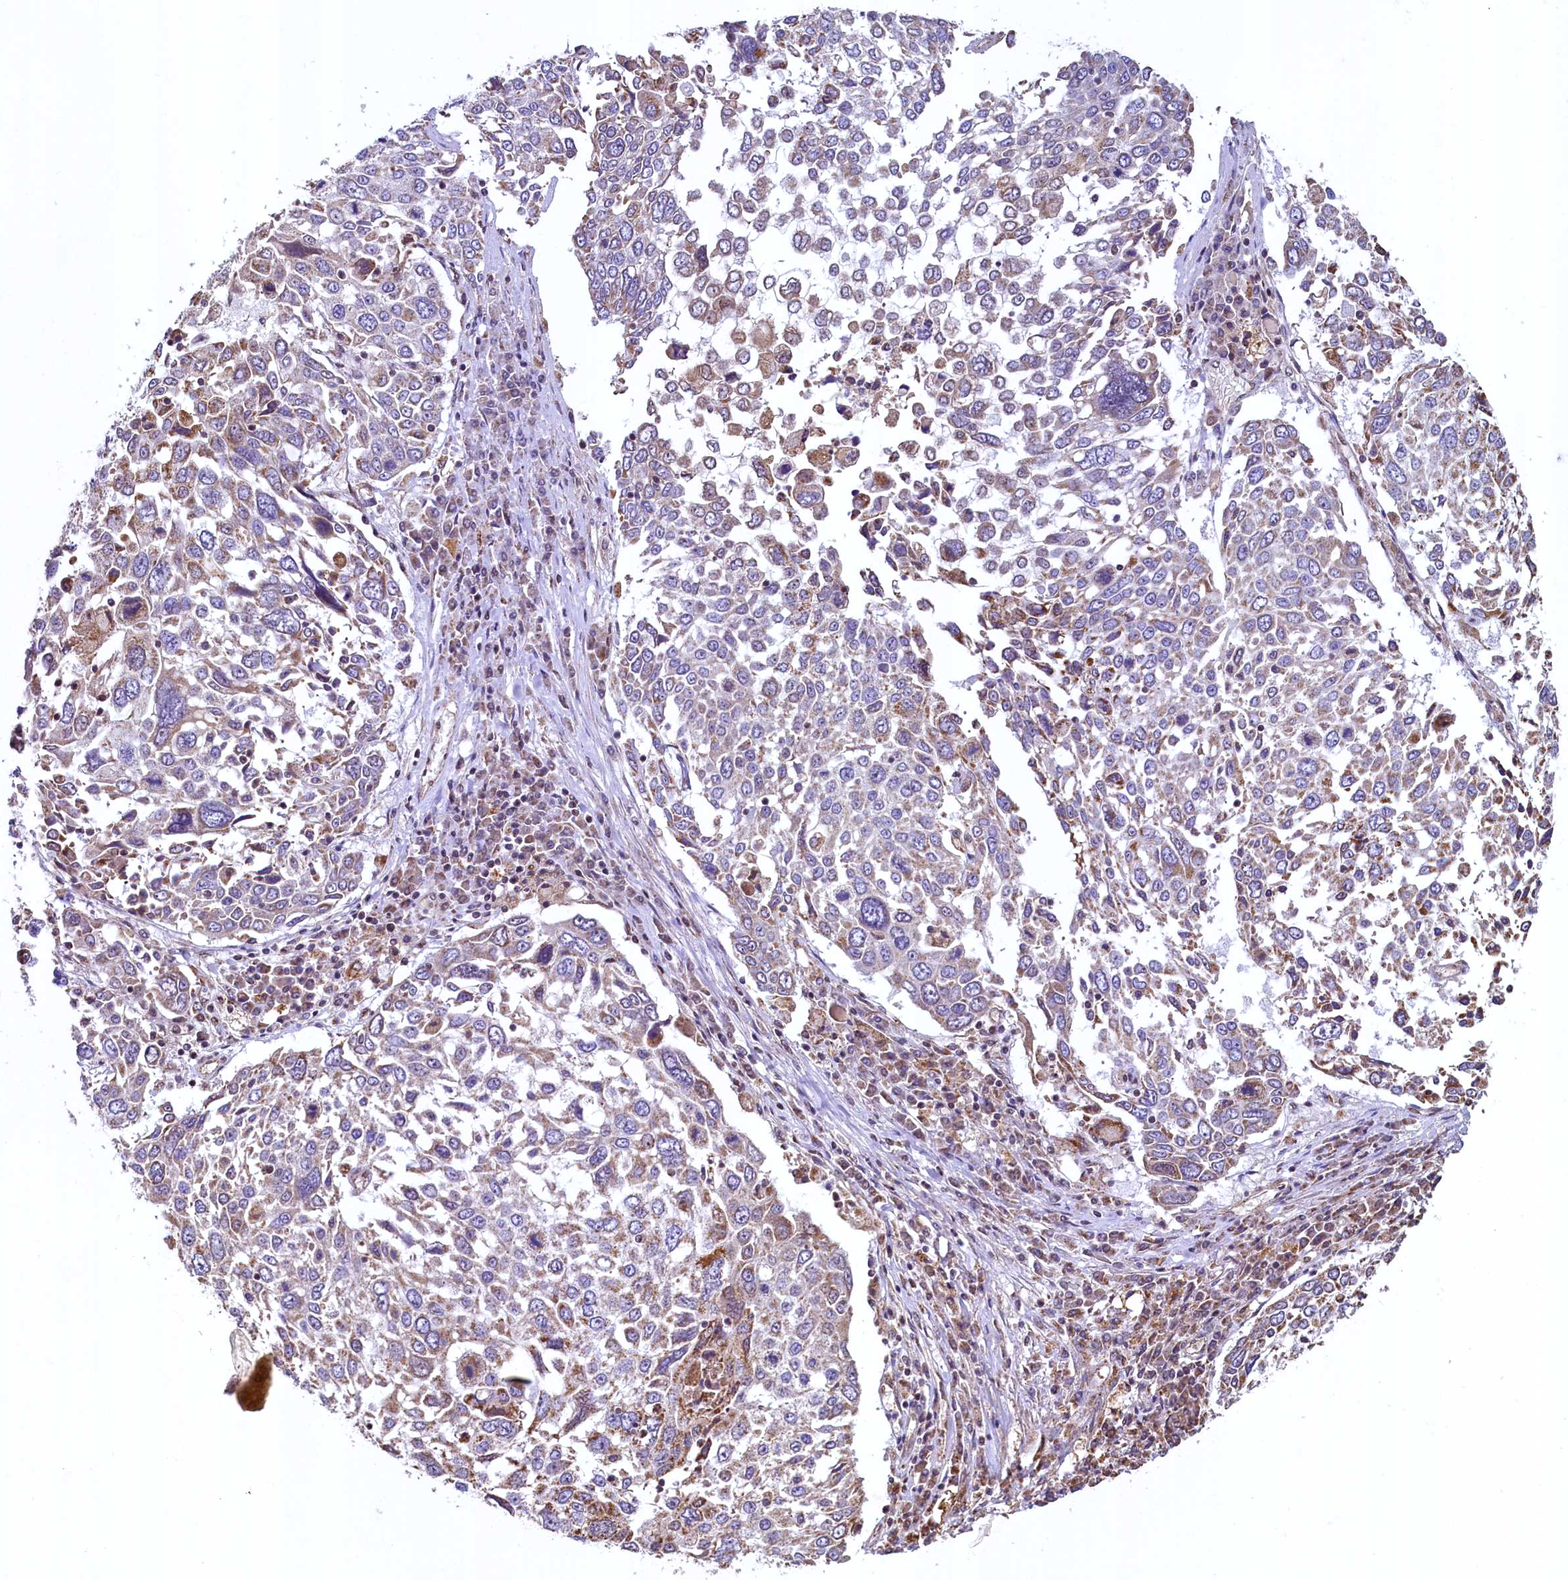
{"staining": {"intensity": "moderate", "quantity": "<25%", "location": "cytoplasmic/membranous"}, "tissue": "lung cancer", "cell_type": "Tumor cells", "image_type": "cancer", "snomed": [{"axis": "morphology", "description": "Squamous cell carcinoma, NOS"}, {"axis": "topography", "description": "Lung"}], "caption": "Immunohistochemical staining of human lung squamous cell carcinoma reveals low levels of moderate cytoplasmic/membranous protein staining in about <25% of tumor cells.", "gene": "ZNF577", "patient": {"sex": "male", "age": 65}}